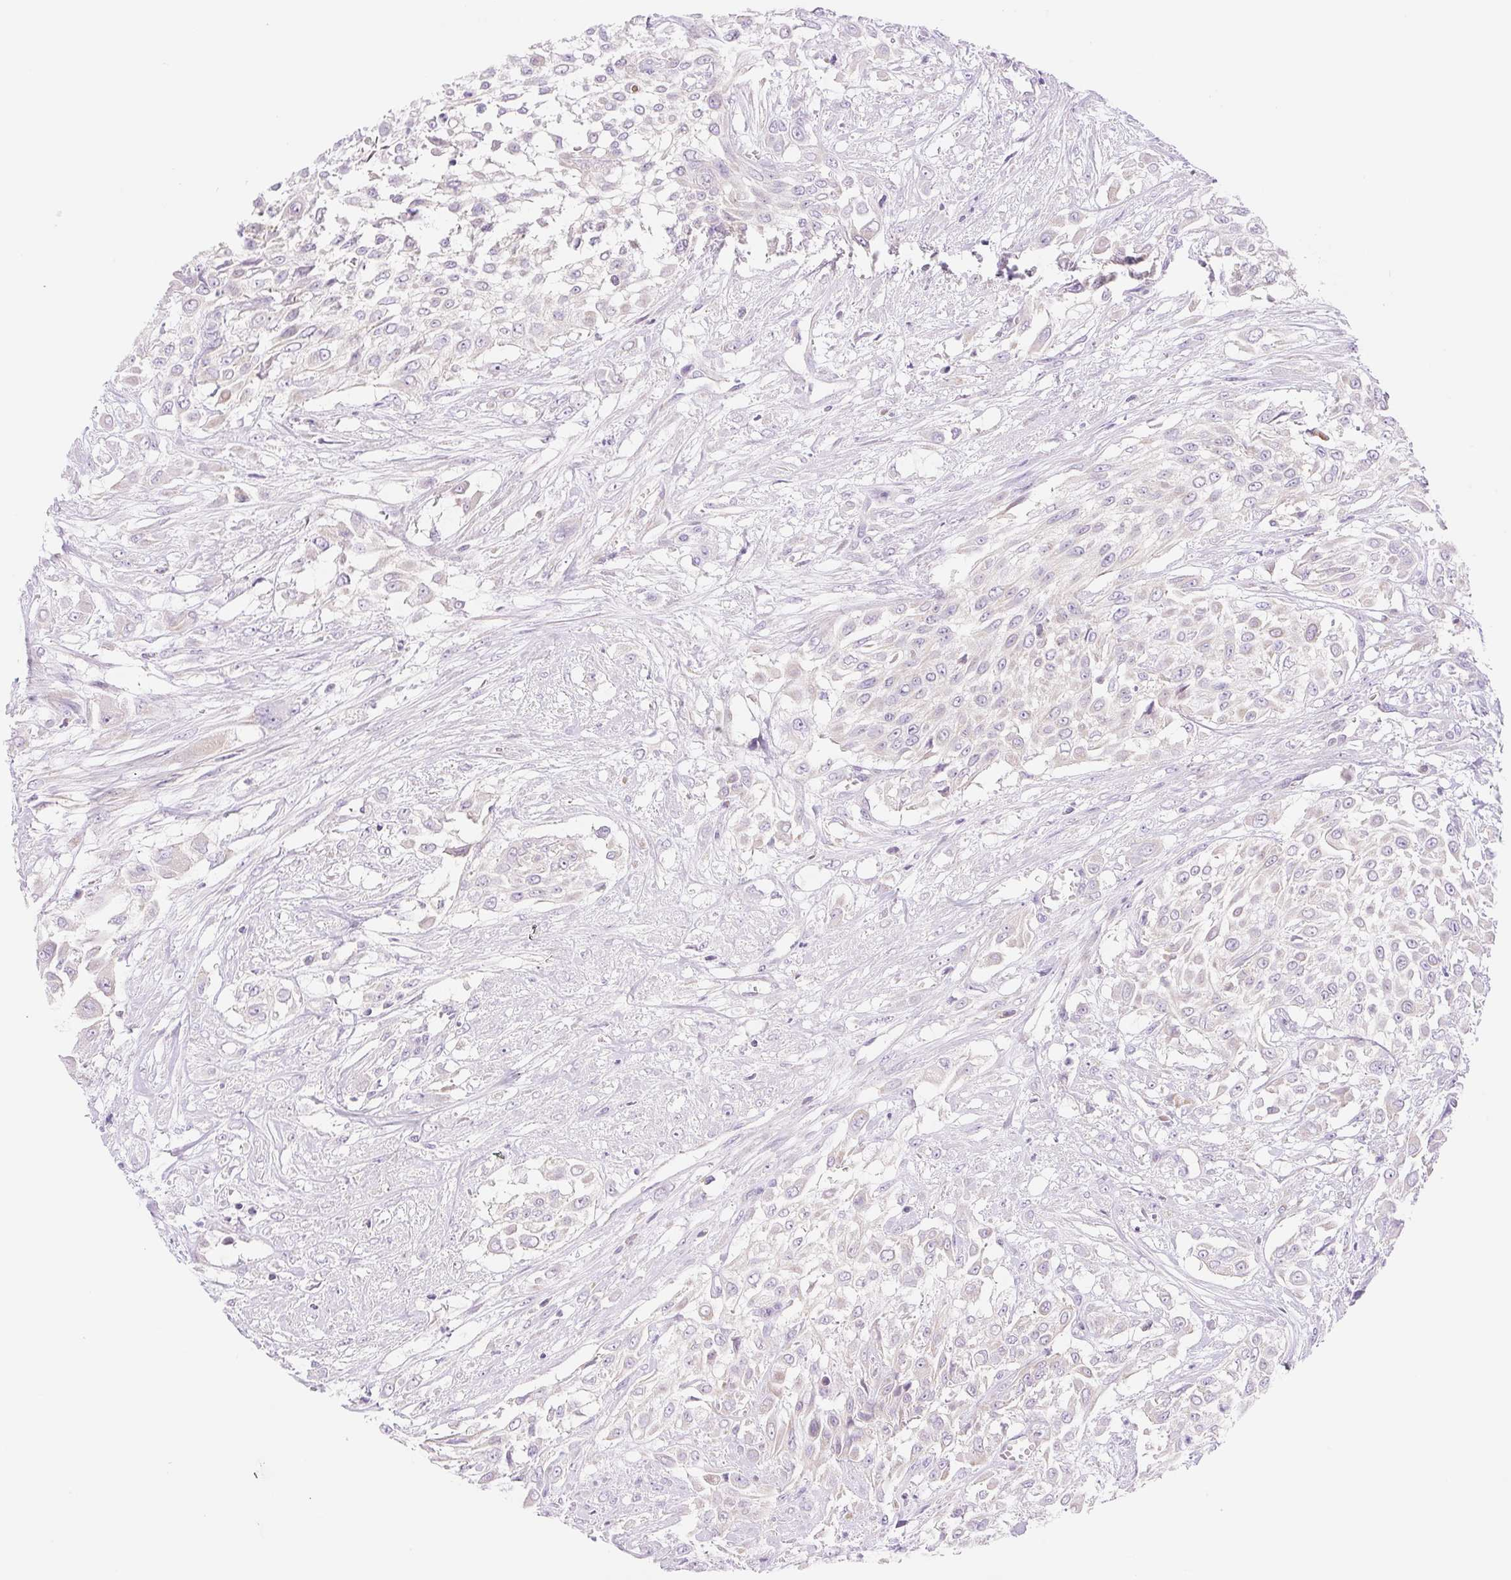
{"staining": {"intensity": "negative", "quantity": "none", "location": "none"}, "tissue": "urothelial cancer", "cell_type": "Tumor cells", "image_type": "cancer", "snomed": [{"axis": "morphology", "description": "Urothelial carcinoma, High grade"}, {"axis": "topography", "description": "Urinary bladder"}], "caption": "Urothelial carcinoma (high-grade) stained for a protein using immunohistochemistry exhibits no expression tumor cells.", "gene": "FOCAD", "patient": {"sex": "male", "age": 57}}